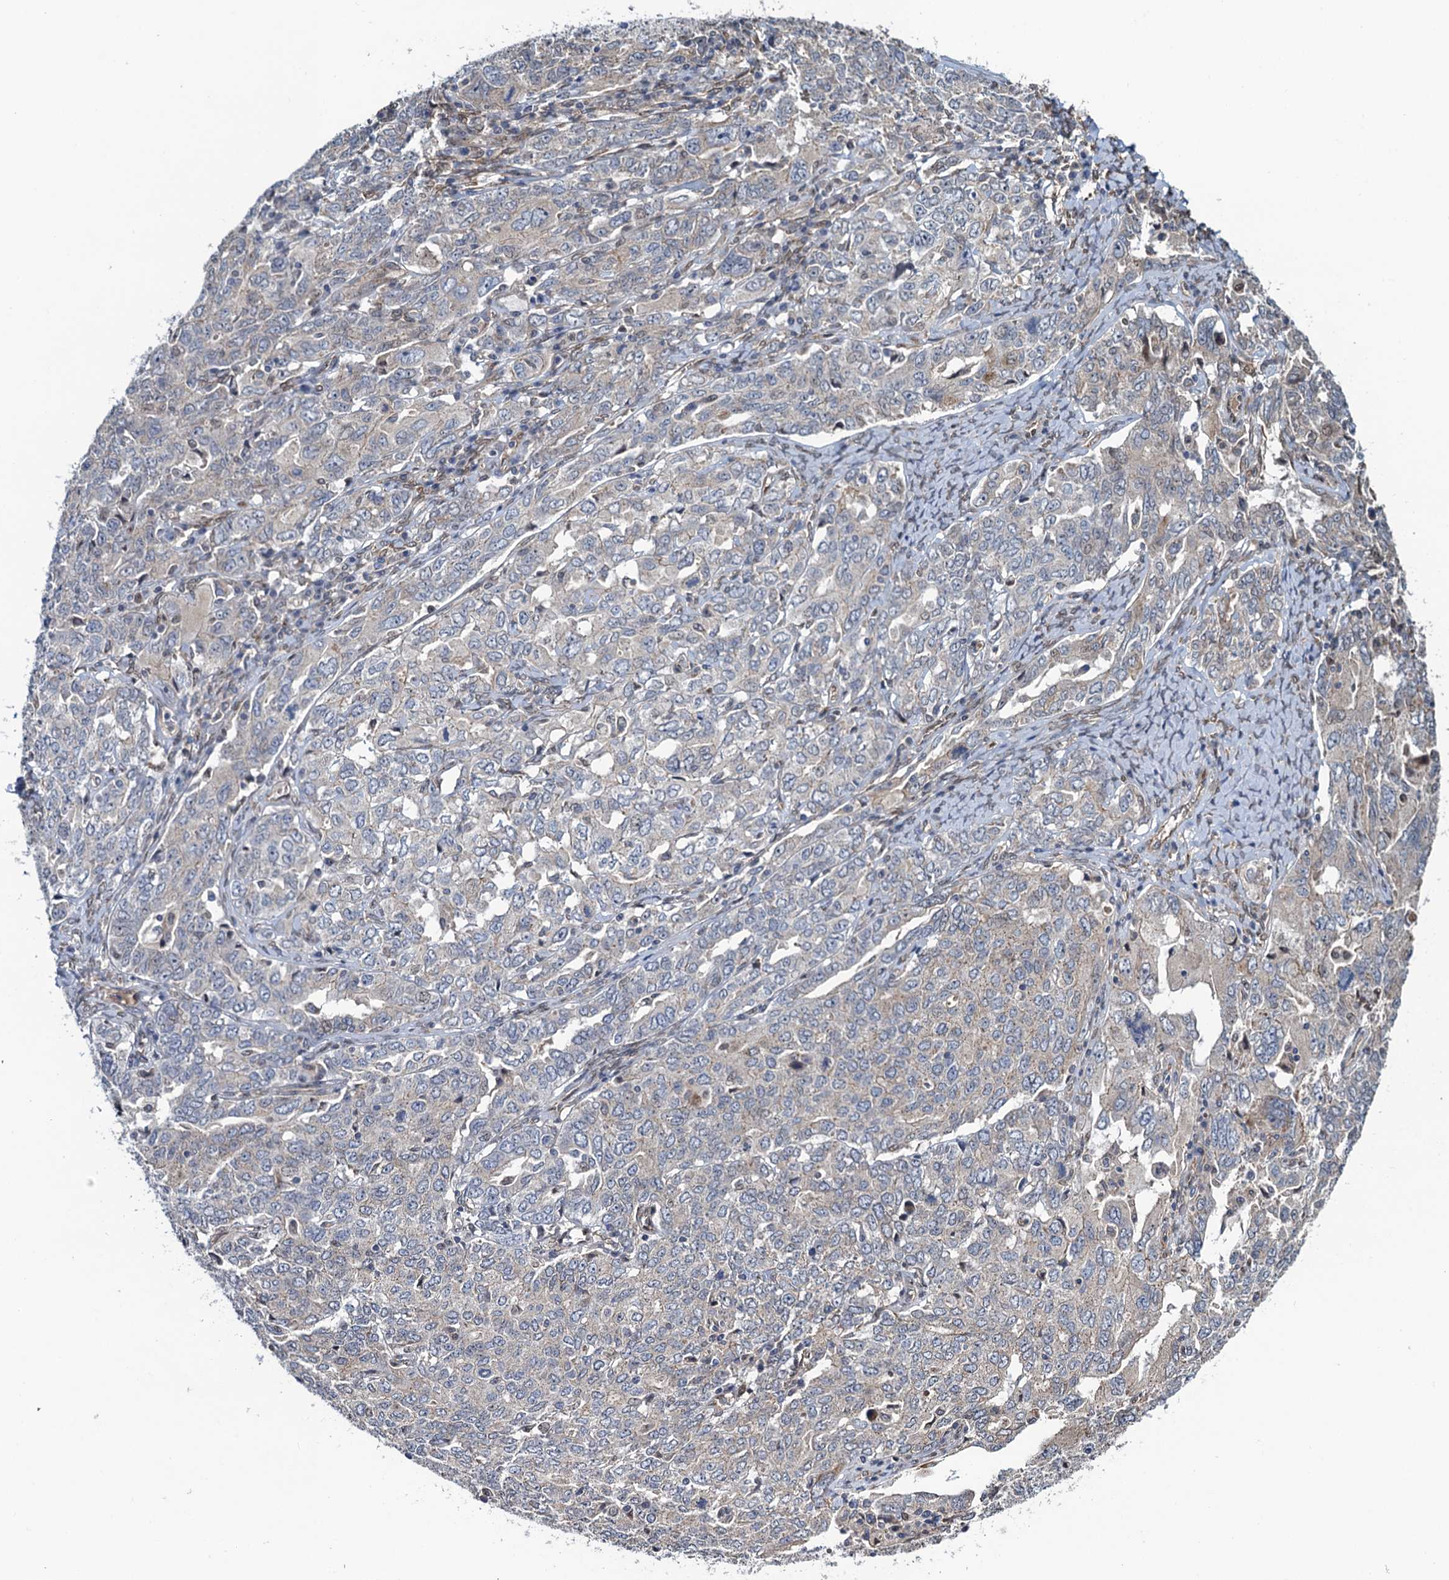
{"staining": {"intensity": "weak", "quantity": "<25%", "location": "cytoplasmic/membranous"}, "tissue": "ovarian cancer", "cell_type": "Tumor cells", "image_type": "cancer", "snomed": [{"axis": "morphology", "description": "Carcinoma, endometroid"}, {"axis": "topography", "description": "Ovary"}], "caption": "An IHC photomicrograph of ovarian cancer is shown. There is no staining in tumor cells of ovarian cancer.", "gene": "EVX2", "patient": {"sex": "female", "age": 62}}